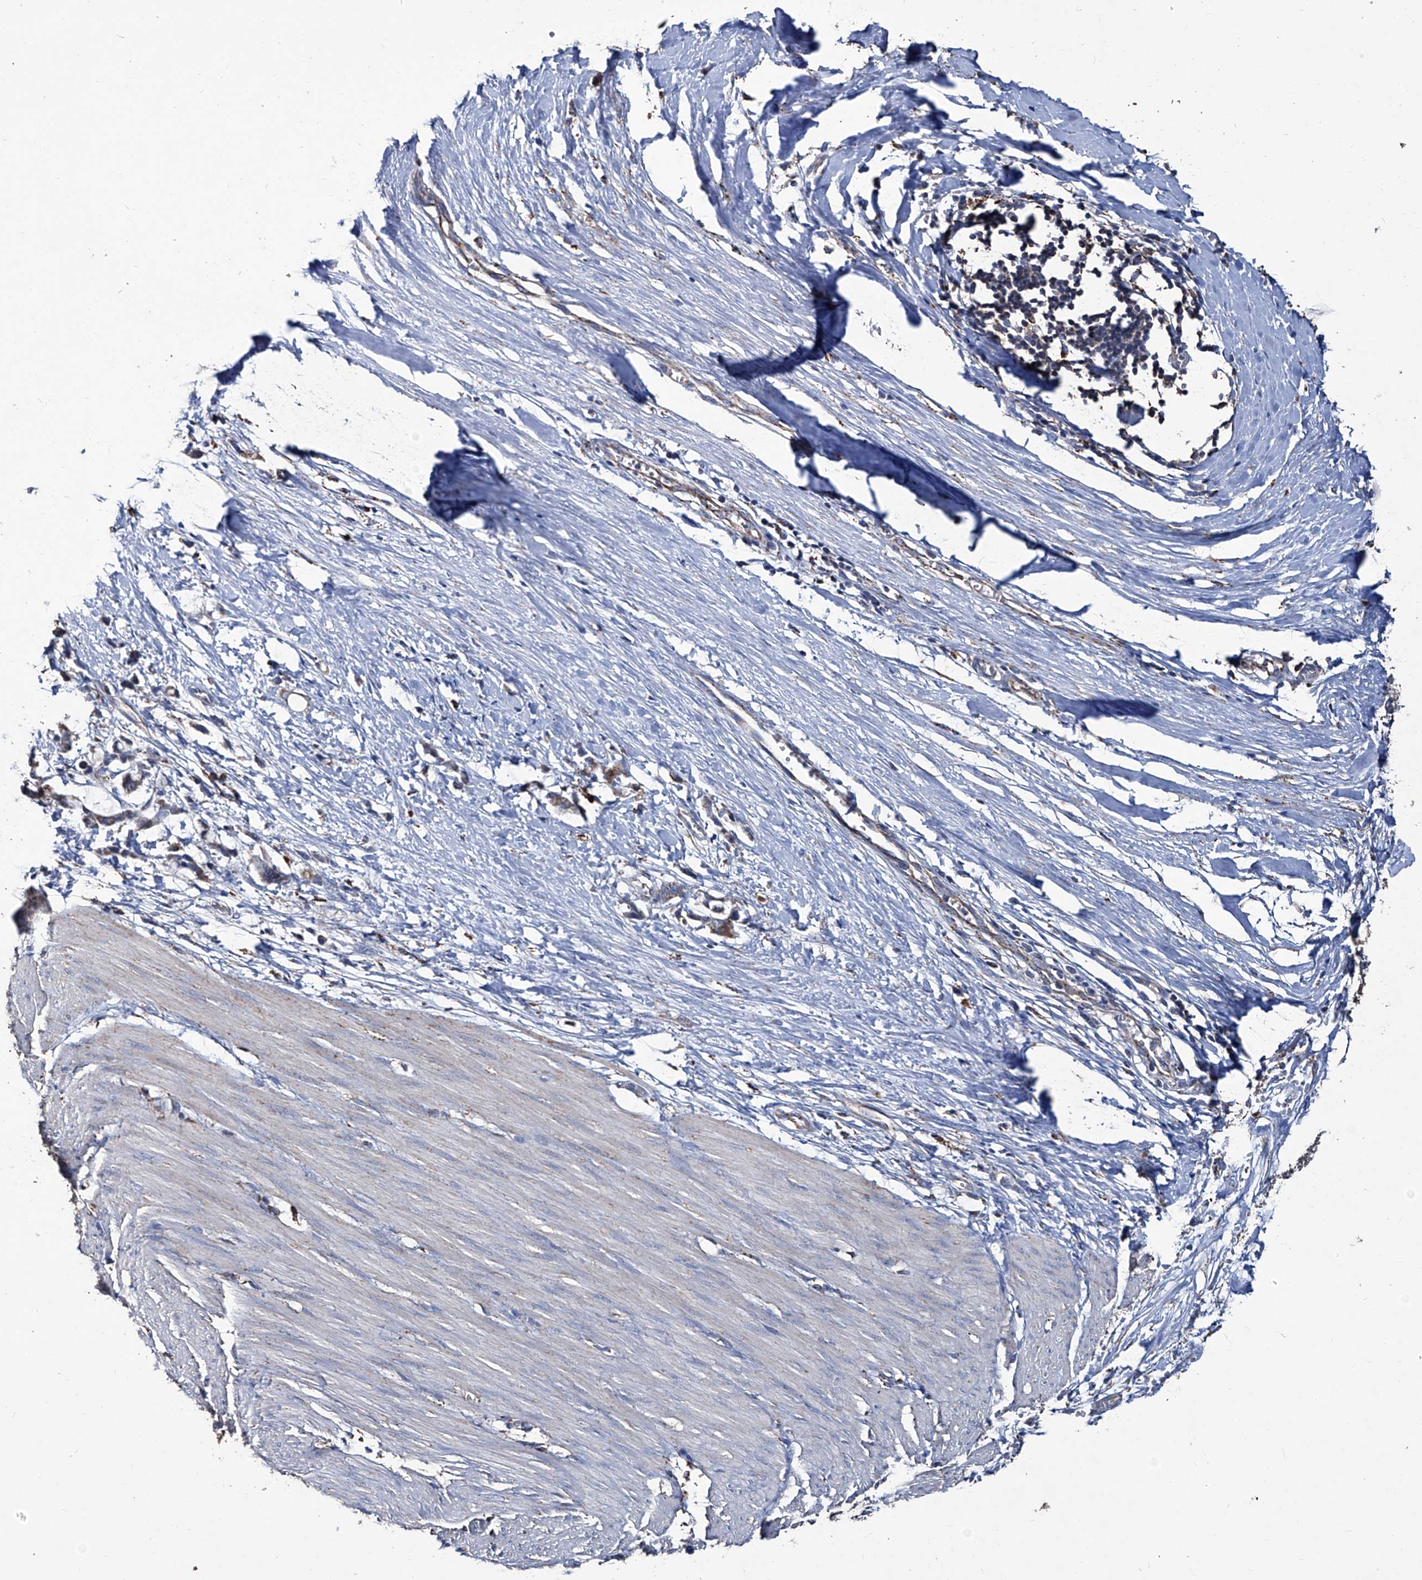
{"staining": {"intensity": "weak", "quantity": "25%-75%", "location": "cytoplasmic/membranous"}, "tissue": "smooth muscle", "cell_type": "Smooth muscle cells", "image_type": "normal", "snomed": [{"axis": "morphology", "description": "Normal tissue, NOS"}, {"axis": "morphology", "description": "Adenocarcinoma, NOS"}, {"axis": "topography", "description": "Colon"}, {"axis": "topography", "description": "Peripheral nerve tissue"}], "caption": "Protein expression analysis of normal smooth muscle demonstrates weak cytoplasmic/membranous expression in about 25%-75% of smooth muscle cells. (DAB IHC, brown staining for protein, blue staining for nuclei).", "gene": "NHS", "patient": {"sex": "male", "age": 14}}